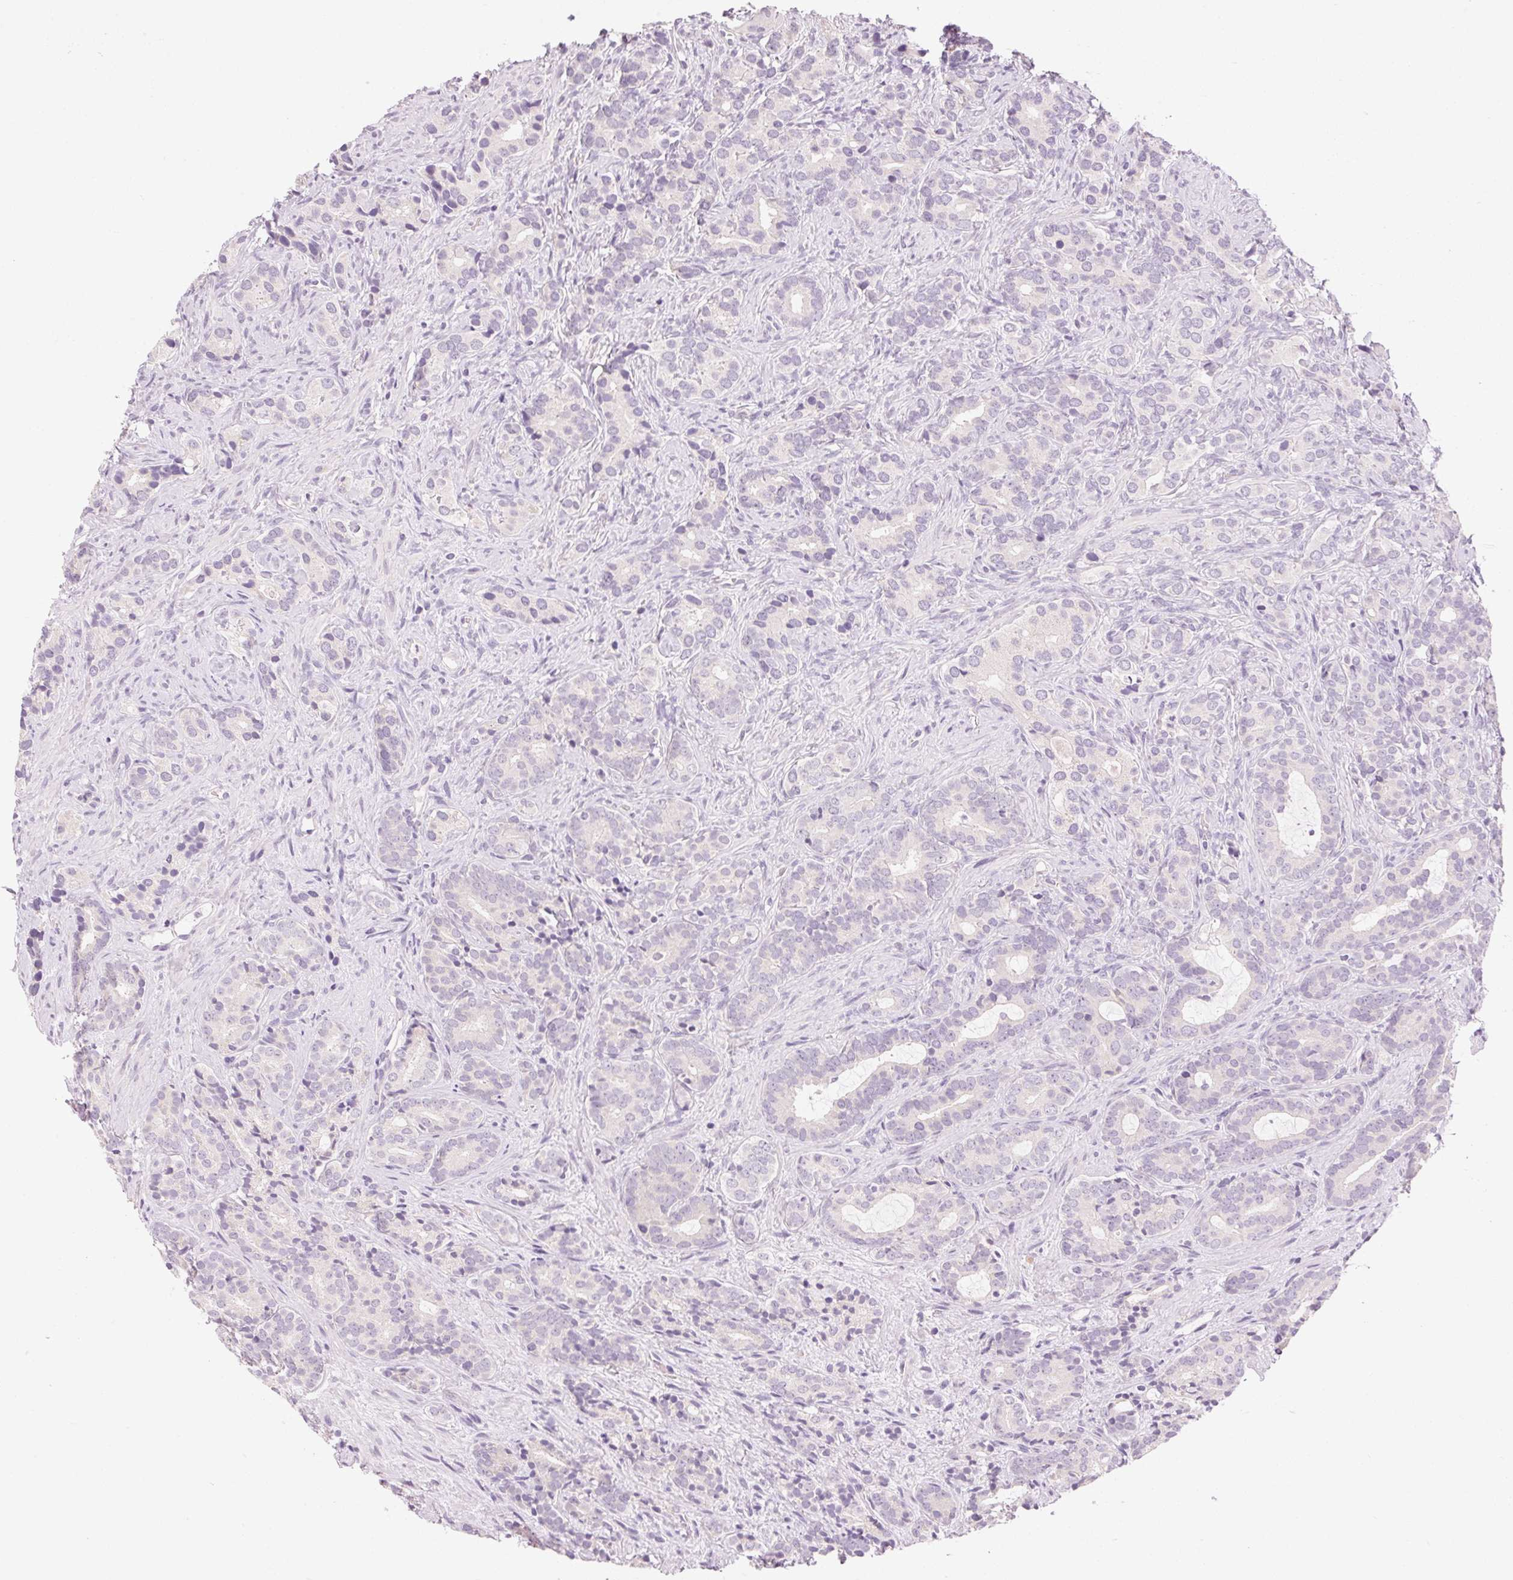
{"staining": {"intensity": "negative", "quantity": "none", "location": "none"}, "tissue": "prostate cancer", "cell_type": "Tumor cells", "image_type": "cancer", "snomed": [{"axis": "morphology", "description": "Adenocarcinoma, High grade"}, {"axis": "topography", "description": "Prostate"}], "caption": "Immunohistochemical staining of human prostate adenocarcinoma (high-grade) exhibits no significant staining in tumor cells.", "gene": "HSD17B2", "patient": {"sex": "male", "age": 84}}